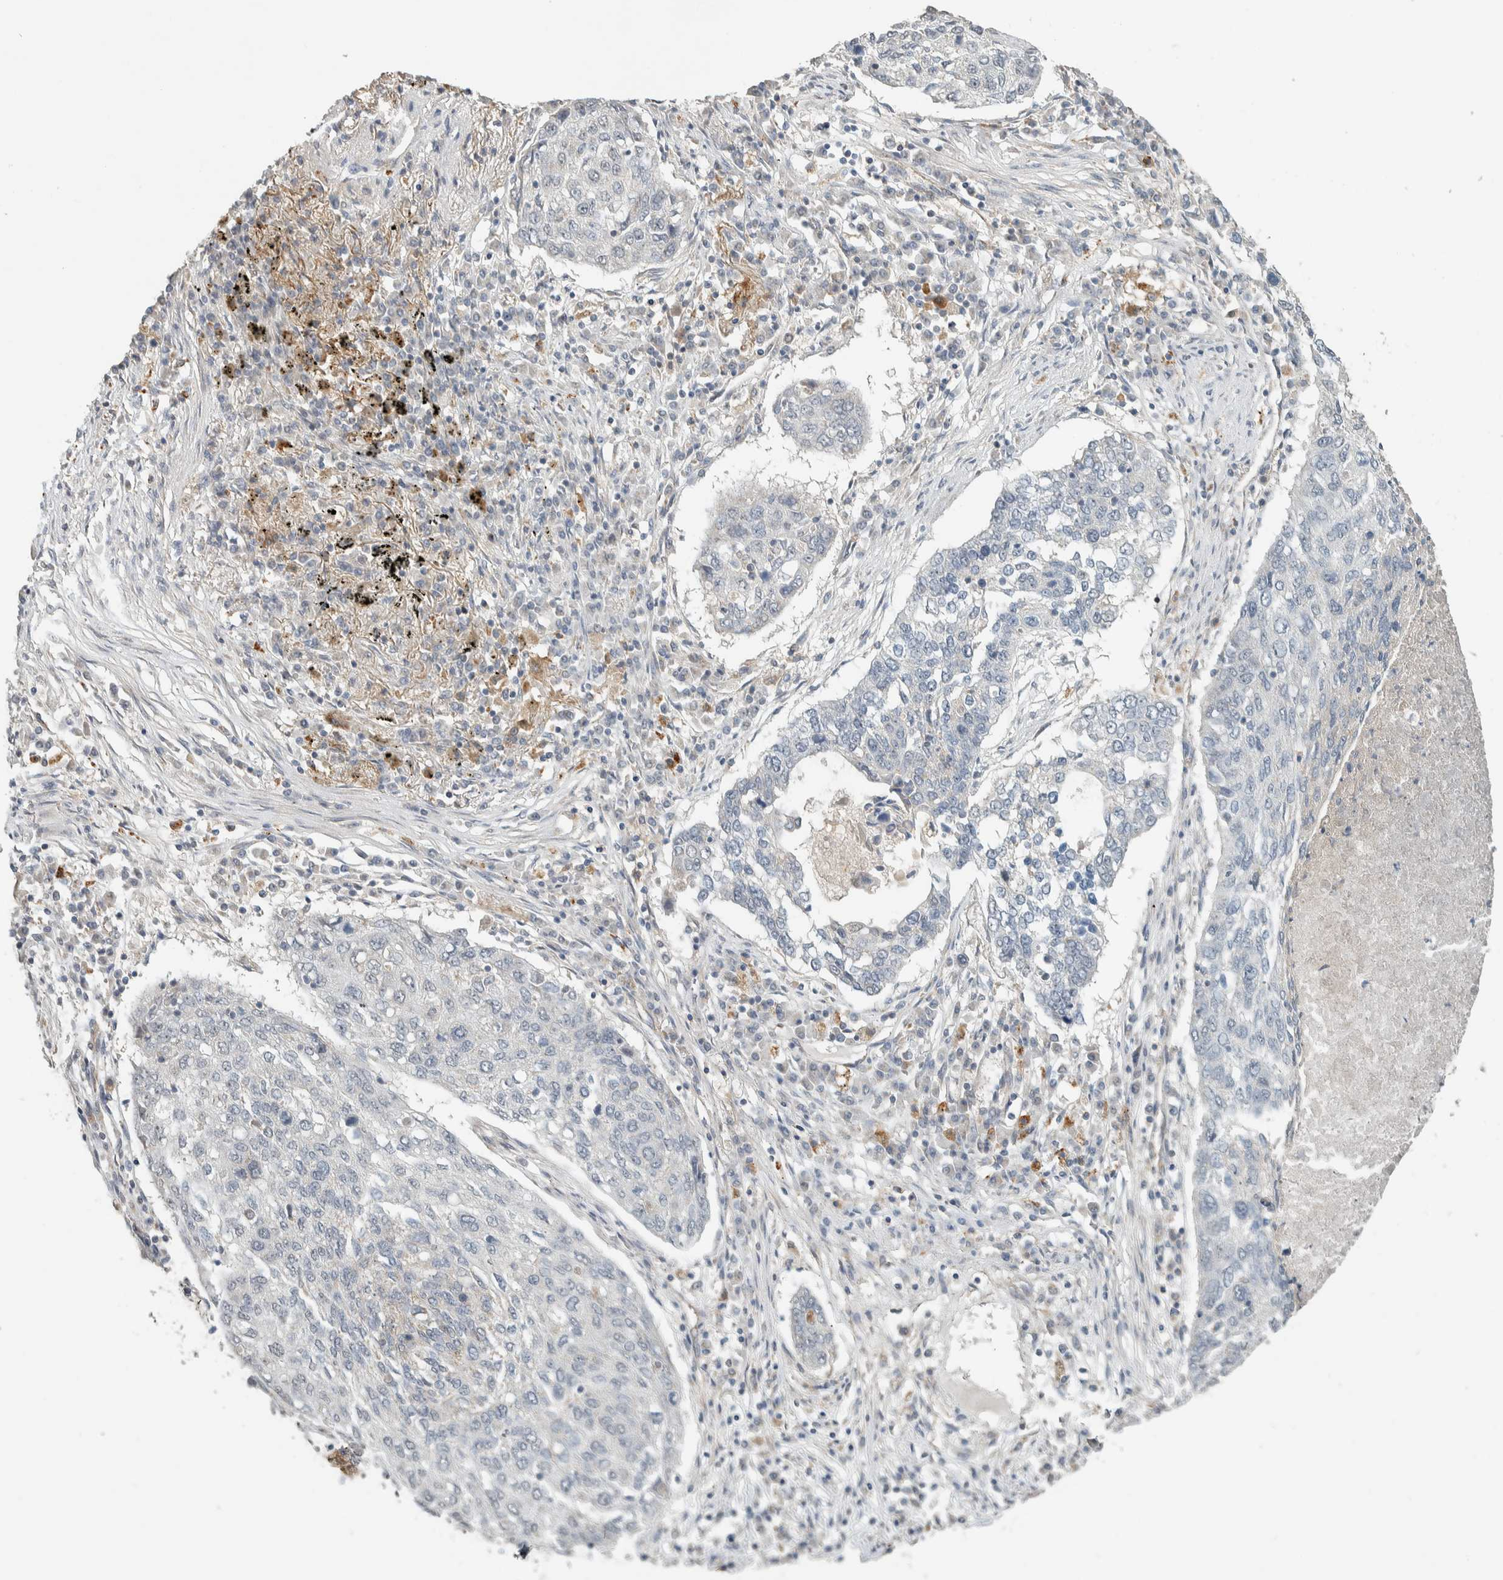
{"staining": {"intensity": "negative", "quantity": "none", "location": "none"}, "tissue": "lung cancer", "cell_type": "Tumor cells", "image_type": "cancer", "snomed": [{"axis": "morphology", "description": "Squamous cell carcinoma, NOS"}, {"axis": "topography", "description": "Lung"}], "caption": "IHC of lung squamous cell carcinoma reveals no positivity in tumor cells. The staining was performed using DAB to visualize the protein expression in brown, while the nuclei were stained in blue with hematoxylin (Magnification: 20x).", "gene": "PDE7B", "patient": {"sex": "female", "age": 63}}